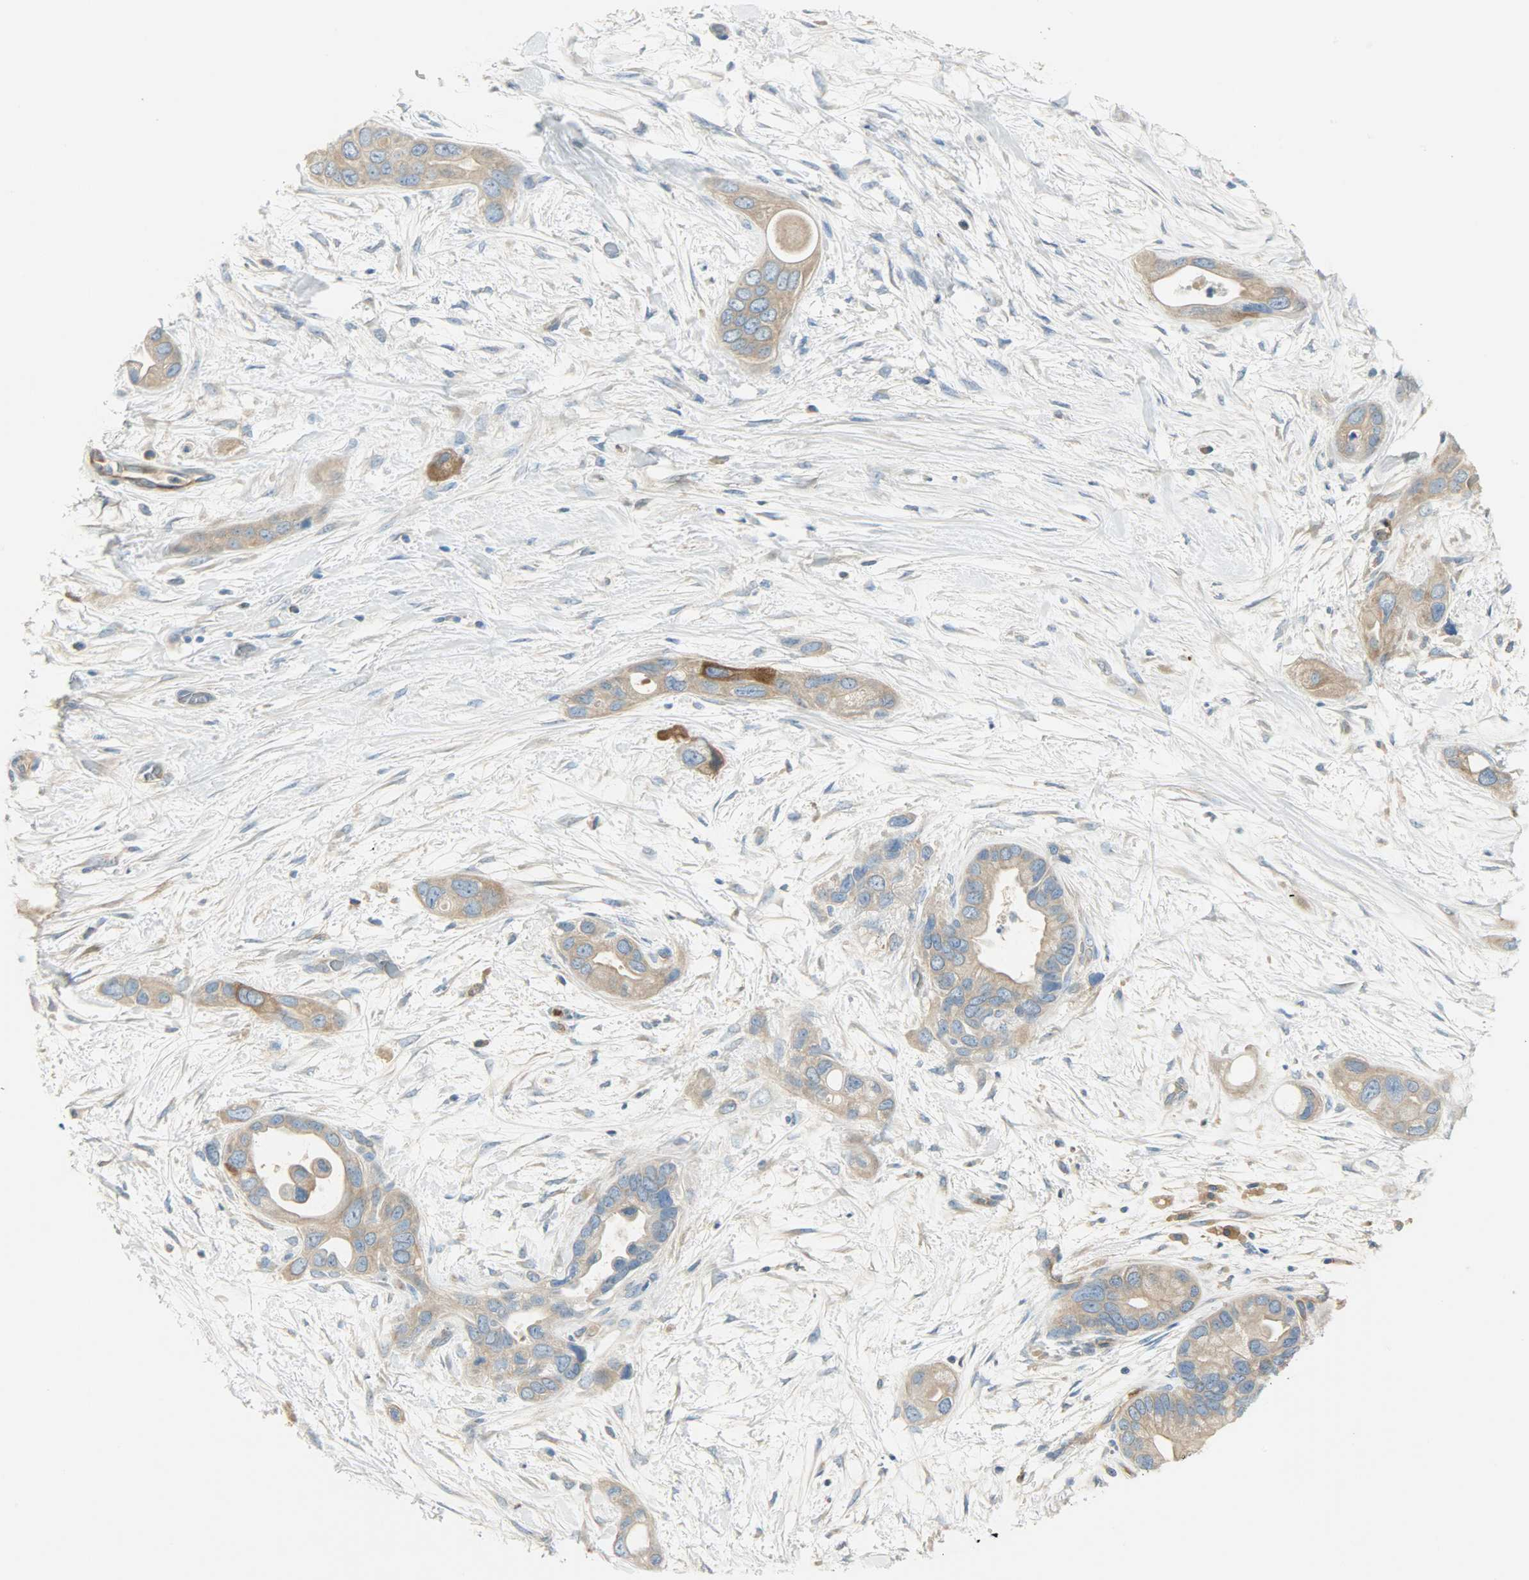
{"staining": {"intensity": "moderate", "quantity": ">75%", "location": "cytoplasmic/membranous"}, "tissue": "pancreatic cancer", "cell_type": "Tumor cells", "image_type": "cancer", "snomed": [{"axis": "morphology", "description": "Adenocarcinoma, NOS"}, {"axis": "topography", "description": "Pancreas"}], "caption": "A micrograph of pancreatic cancer stained for a protein shows moderate cytoplasmic/membranous brown staining in tumor cells.", "gene": "WARS1", "patient": {"sex": "female", "age": 77}}